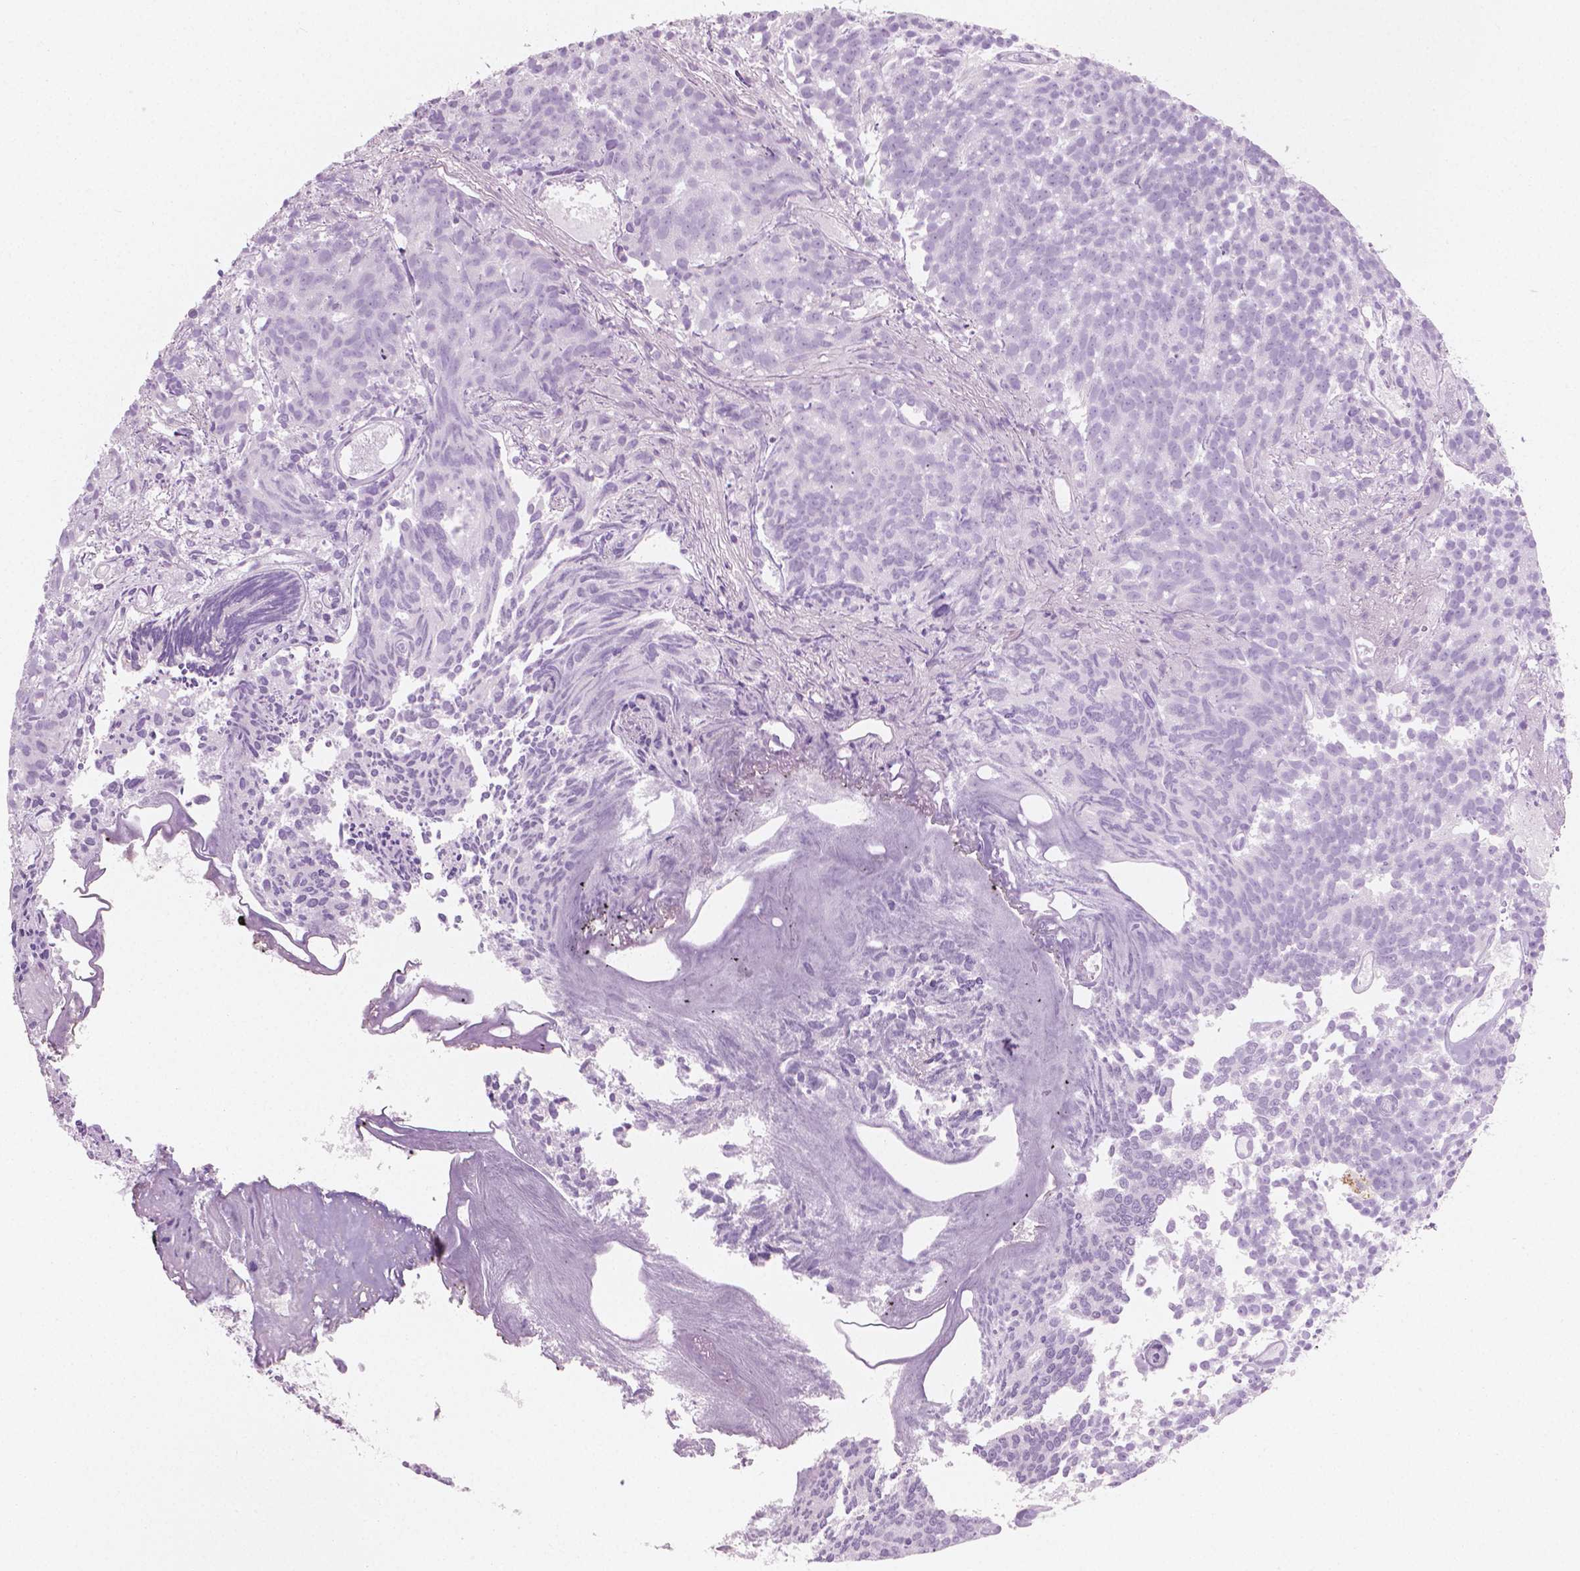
{"staining": {"intensity": "negative", "quantity": "none", "location": "none"}, "tissue": "prostate cancer", "cell_type": "Tumor cells", "image_type": "cancer", "snomed": [{"axis": "morphology", "description": "Adenocarcinoma, High grade"}, {"axis": "topography", "description": "Prostate"}], "caption": "Immunohistochemical staining of human prostate cancer exhibits no significant expression in tumor cells.", "gene": "PLIN4", "patient": {"sex": "male", "age": 58}}